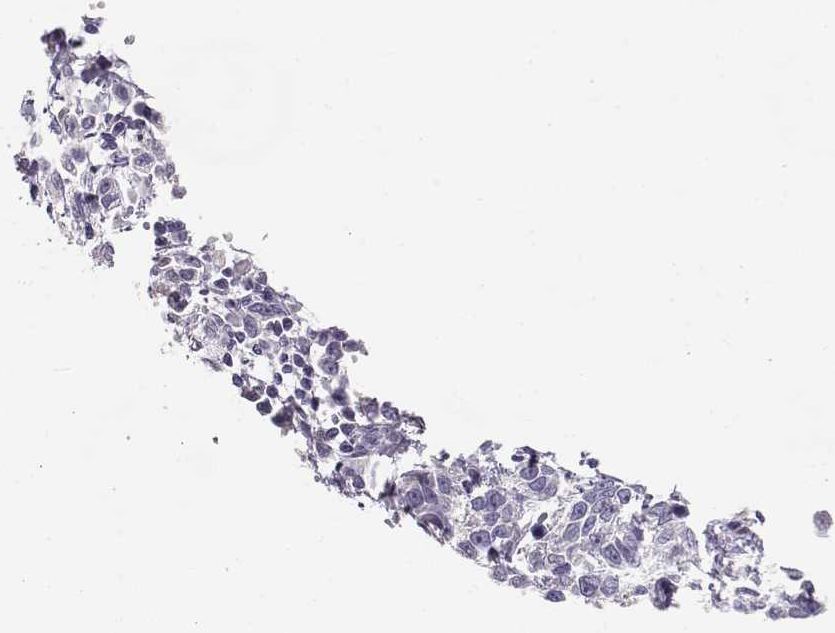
{"staining": {"intensity": "negative", "quantity": "none", "location": "none"}, "tissue": "stomach cancer", "cell_type": "Tumor cells", "image_type": "cancer", "snomed": [{"axis": "morphology", "description": "Adenocarcinoma, NOS"}, {"axis": "topography", "description": "Stomach"}], "caption": "Immunohistochemical staining of human stomach cancer (adenocarcinoma) demonstrates no significant expression in tumor cells. (Stains: DAB IHC with hematoxylin counter stain, Microscopy: brightfield microscopy at high magnification).", "gene": "ENDOU", "patient": {"sex": "male", "age": 93}}